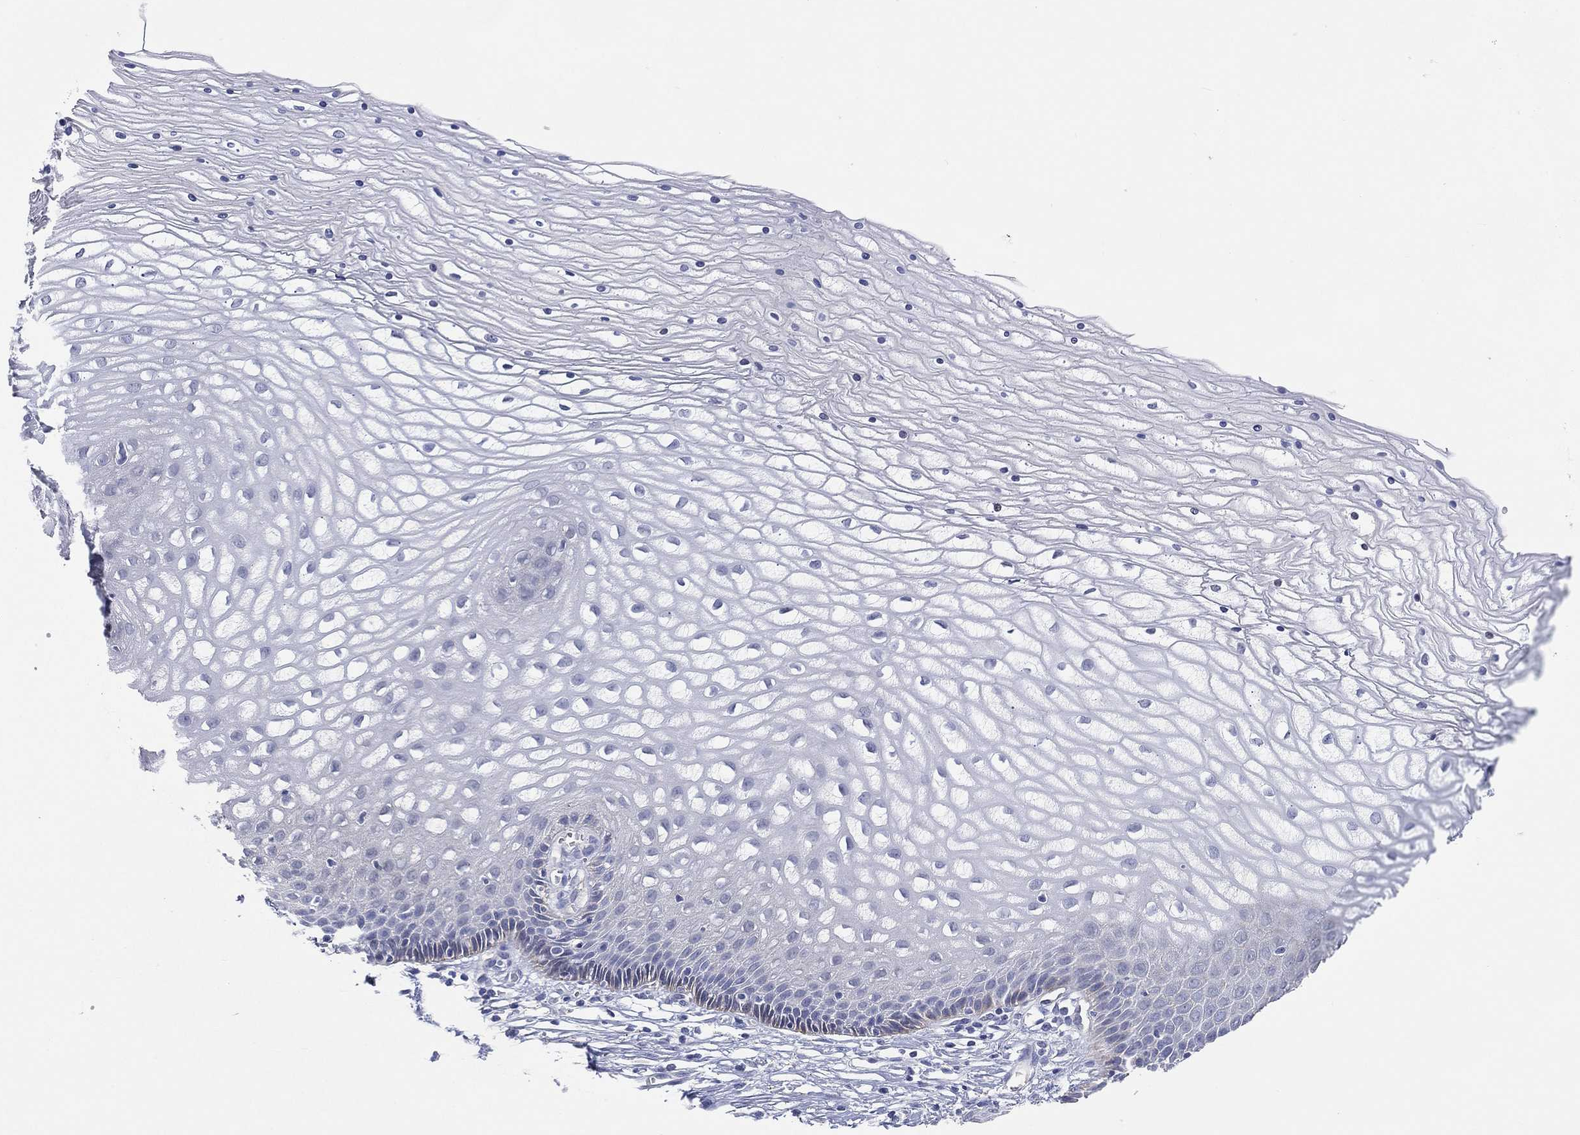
{"staining": {"intensity": "negative", "quantity": "none", "location": "none"}, "tissue": "cervix", "cell_type": "Glandular cells", "image_type": "normal", "snomed": [{"axis": "morphology", "description": "Normal tissue, NOS"}, {"axis": "topography", "description": "Cervix"}], "caption": "The photomicrograph shows no significant positivity in glandular cells of cervix.", "gene": "C5orf46", "patient": {"sex": "female", "age": 35}}